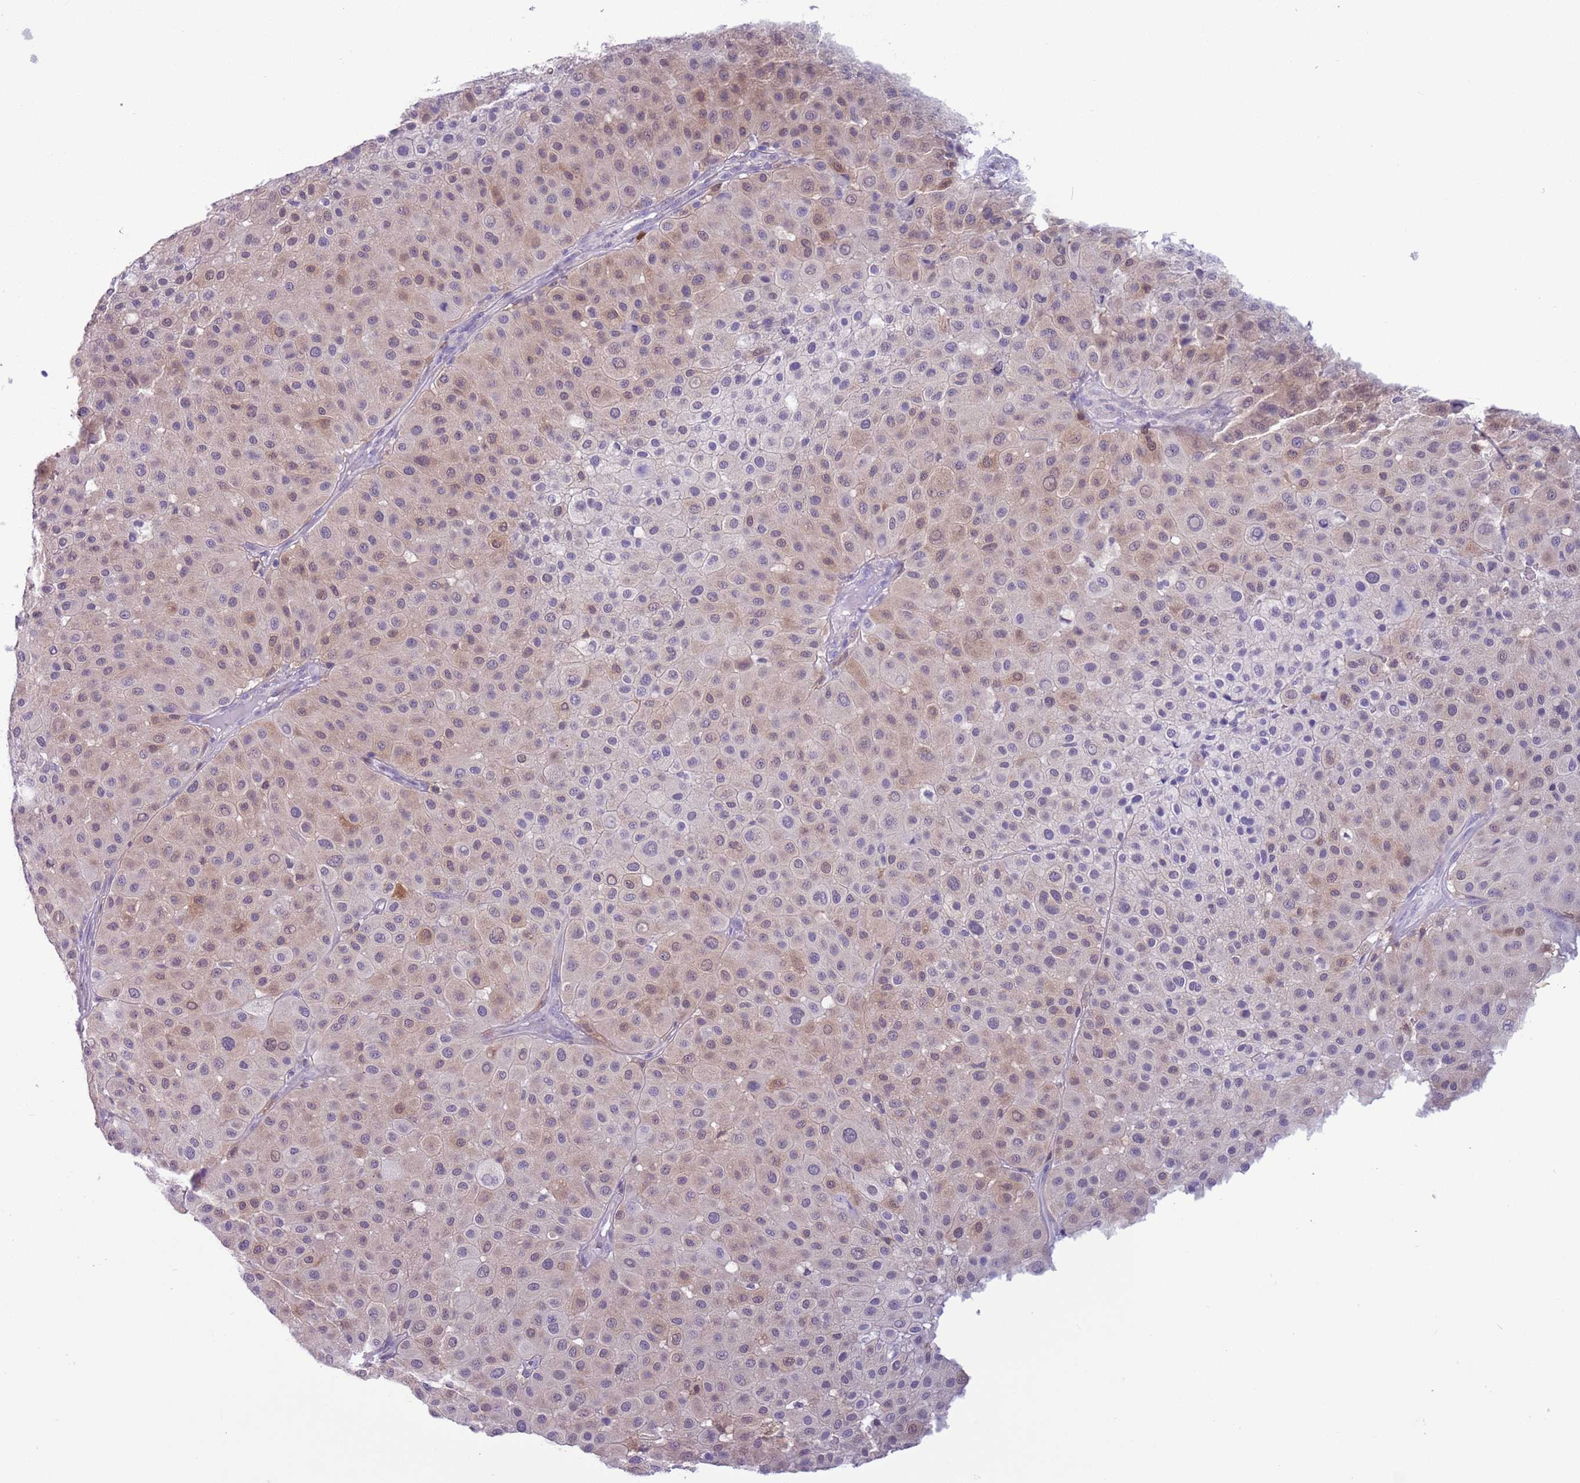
{"staining": {"intensity": "weak", "quantity": "25%-75%", "location": "cytoplasmic/membranous,nuclear"}, "tissue": "melanoma", "cell_type": "Tumor cells", "image_type": "cancer", "snomed": [{"axis": "morphology", "description": "Malignant melanoma, Metastatic site"}, {"axis": "topography", "description": "Smooth muscle"}], "caption": "Melanoma stained for a protein shows weak cytoplasmic/membranous and nuclear positivity in tumor cells. (DAB = brown stain, brightfield microscopy at high magnification).", "gene": "PFKFB2", "patient": {"sex": "male", "age": 41}}